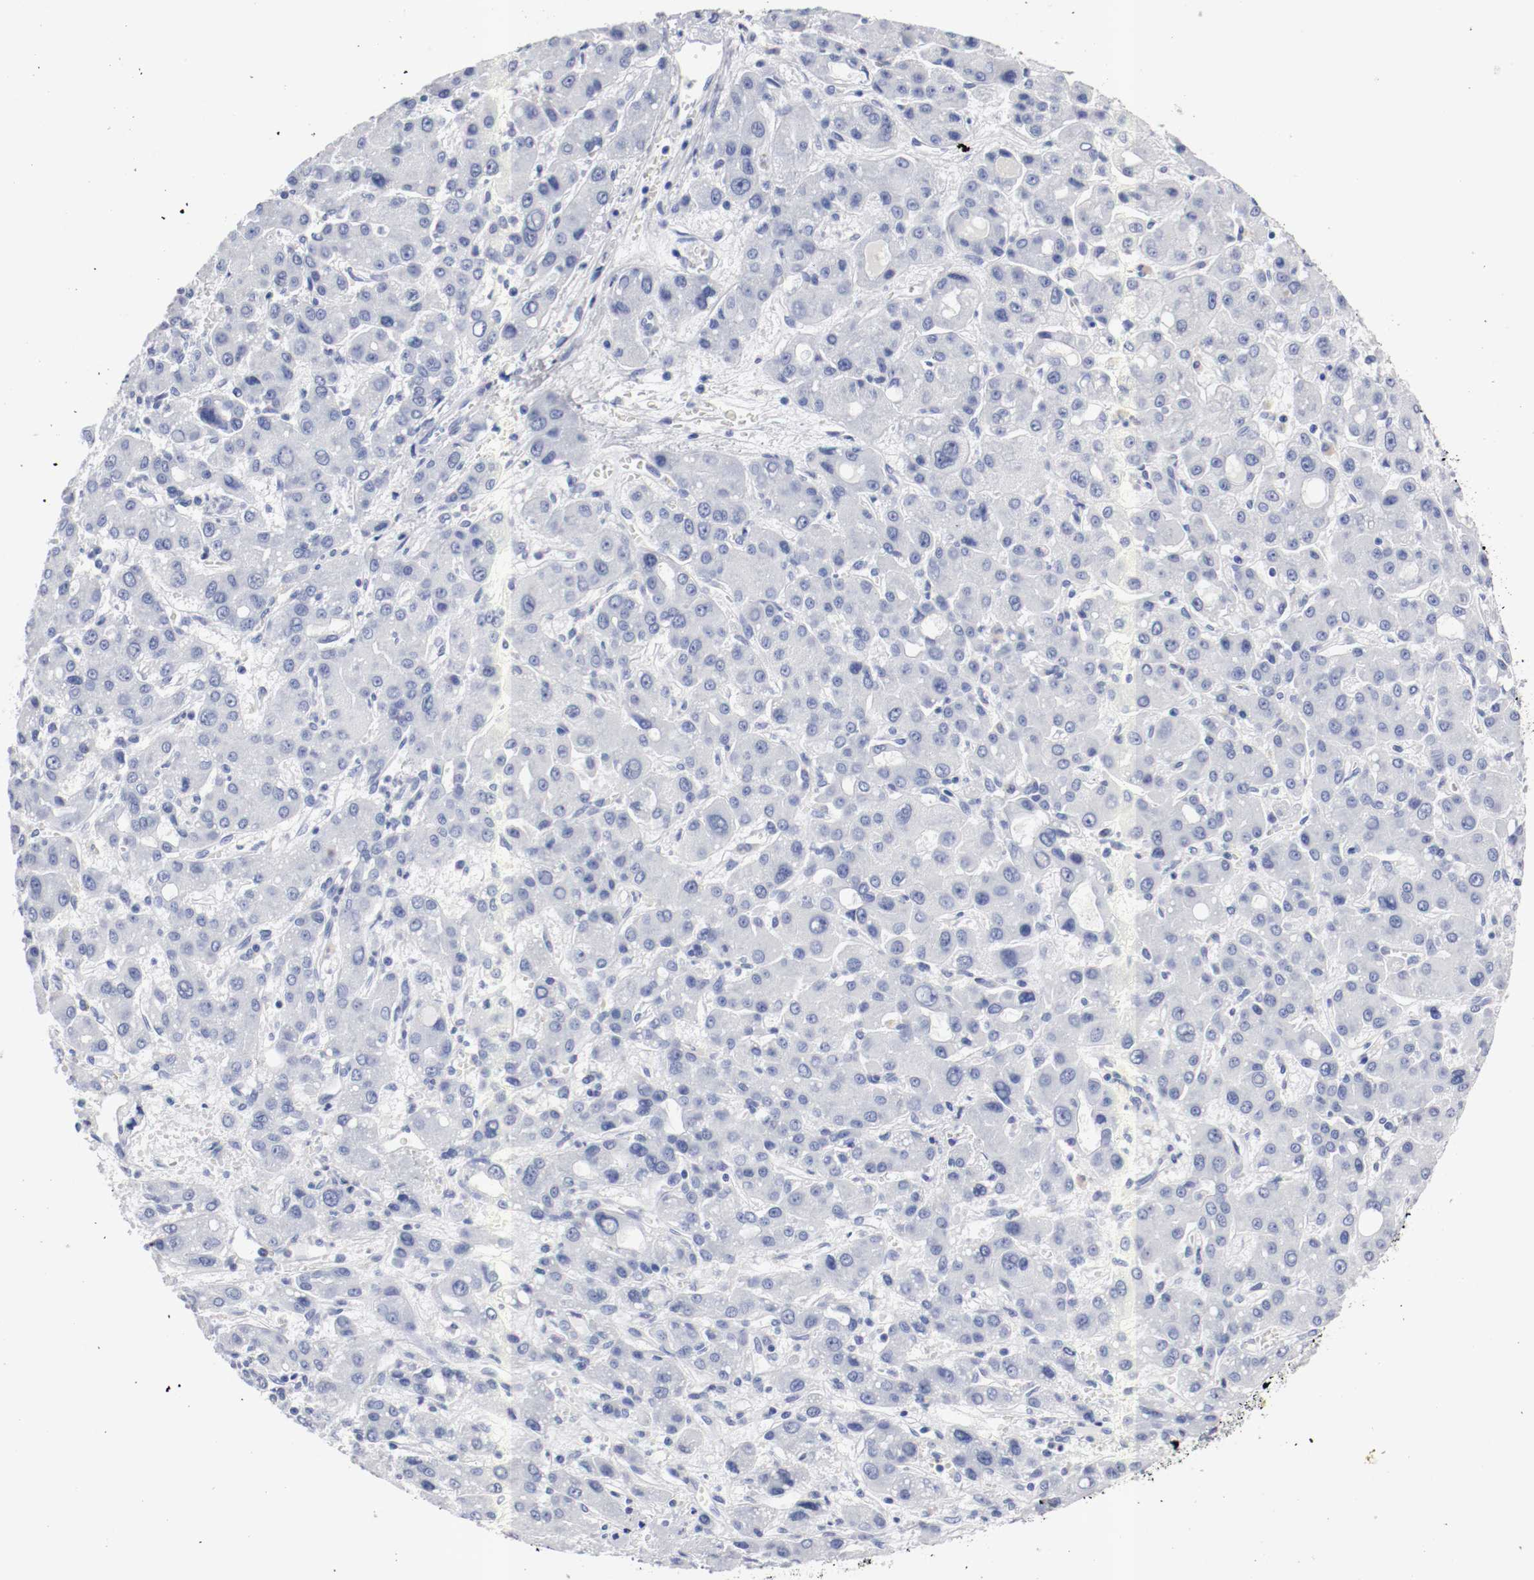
{"staining": {"intensity": "negative", "quantity": "none", "location": "none"}, "tissue": "liver cancer", "cell_type": "Tumor cells", "image_type": "cancer", "snomed": [{"axis": "morphology", "description": "Carcinoma, Hepatocellular, NOS"}, {"axis": "topography", "description": "Liver"}], "caption": "Human liver cancer (hepatocellular carcinoma) stained for a protein using IHC reveals no staining in tumor cells.", "gene": "GAD1", "patient": {"sex": "male", "age": 55}}